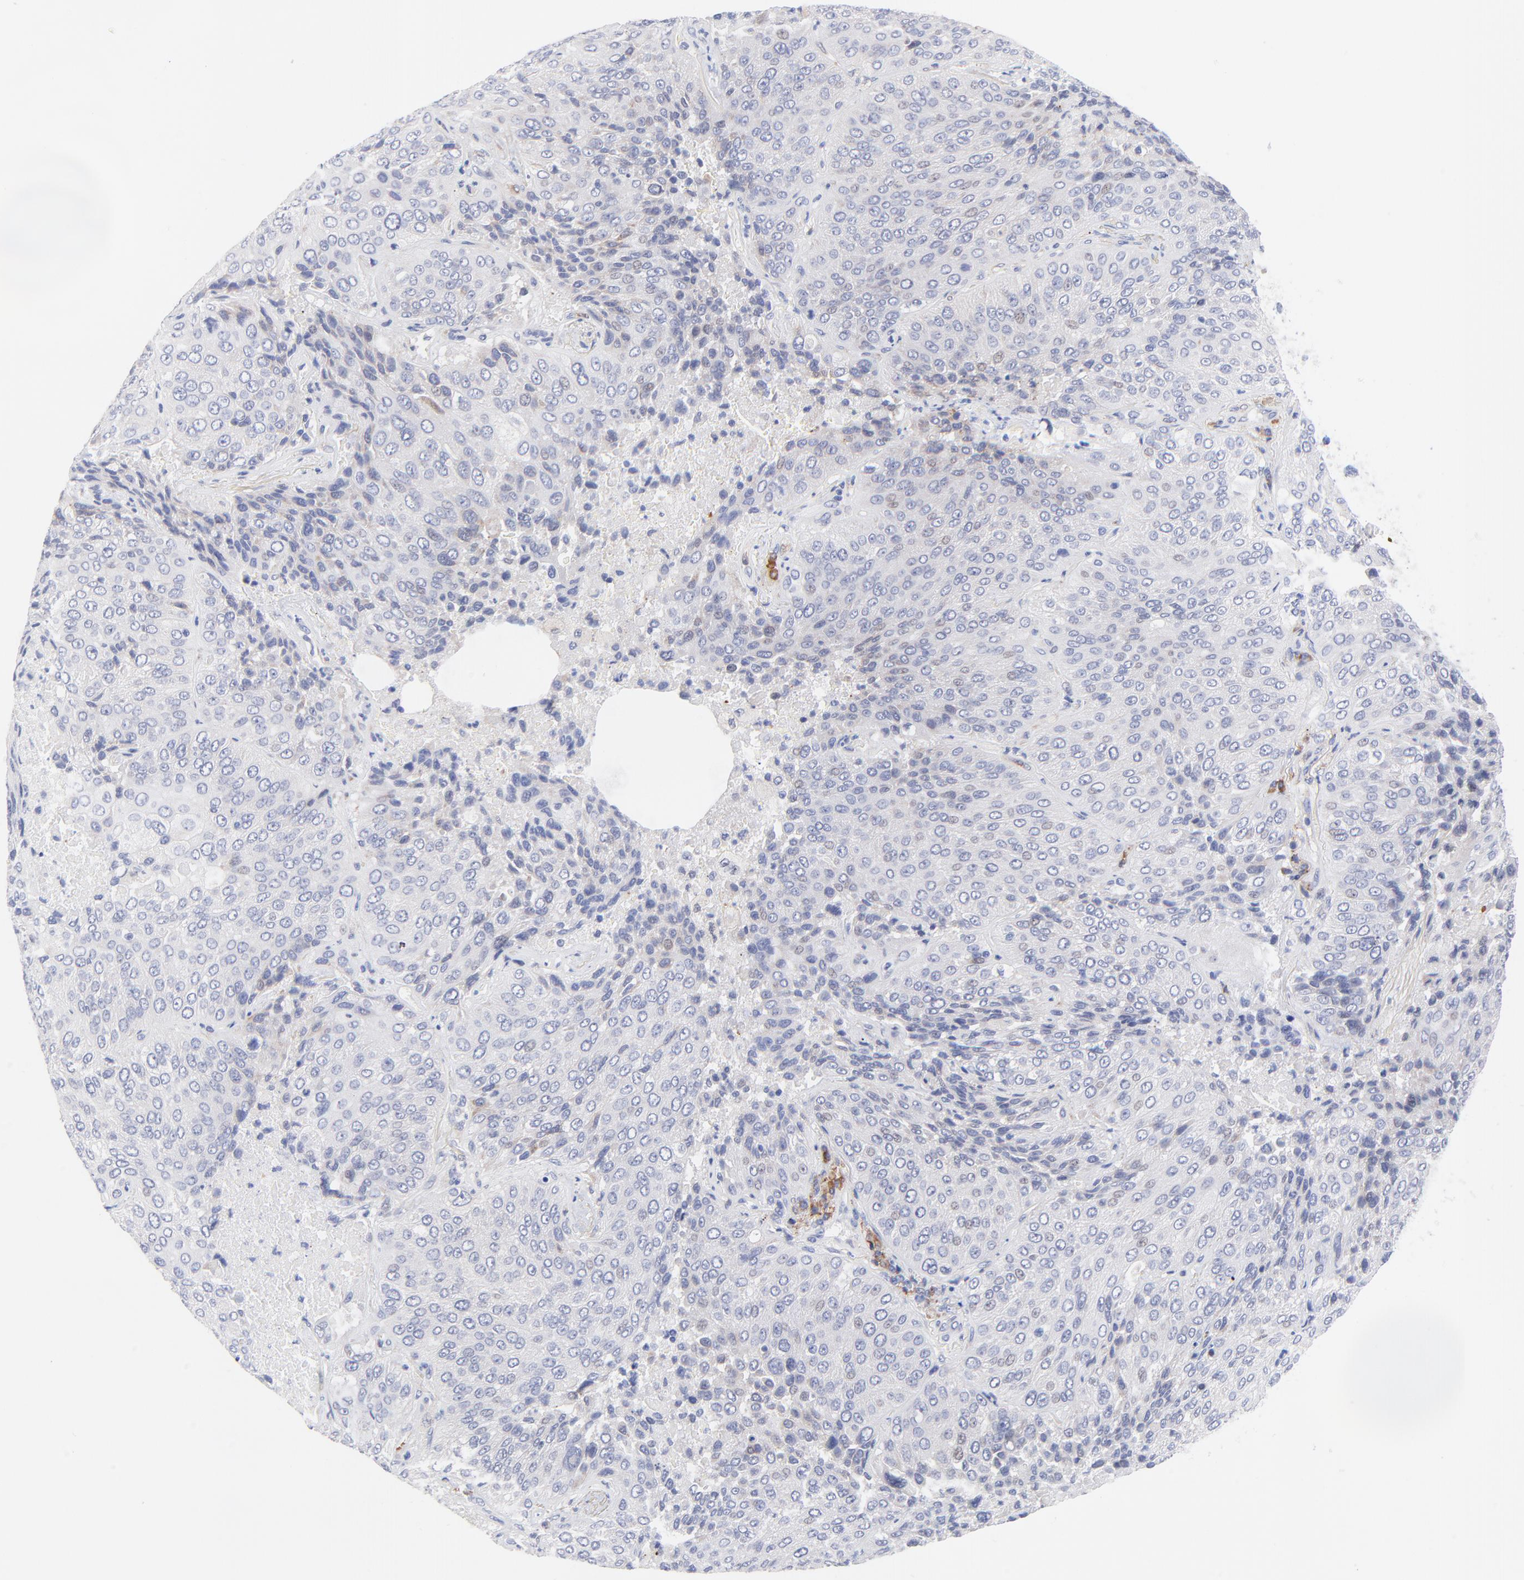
{"staining": {"intensity": "negative", "quantity": "none", "location": "none"}, "tissue": "lung cancer", "cell_type": "Tumor cells", "image_type": "cancer", "snomed": [{"axis": "morphology", "description": "Squamous cell carcinoma, NOS"}, {"axis": "topography", "description": "Lung"}], "caption": "Tumor cells are negative for protein expression in human lung squamous cell carcinoma.", "gene": "AFF2", "patient": {"sex": "male", "age": 54}}